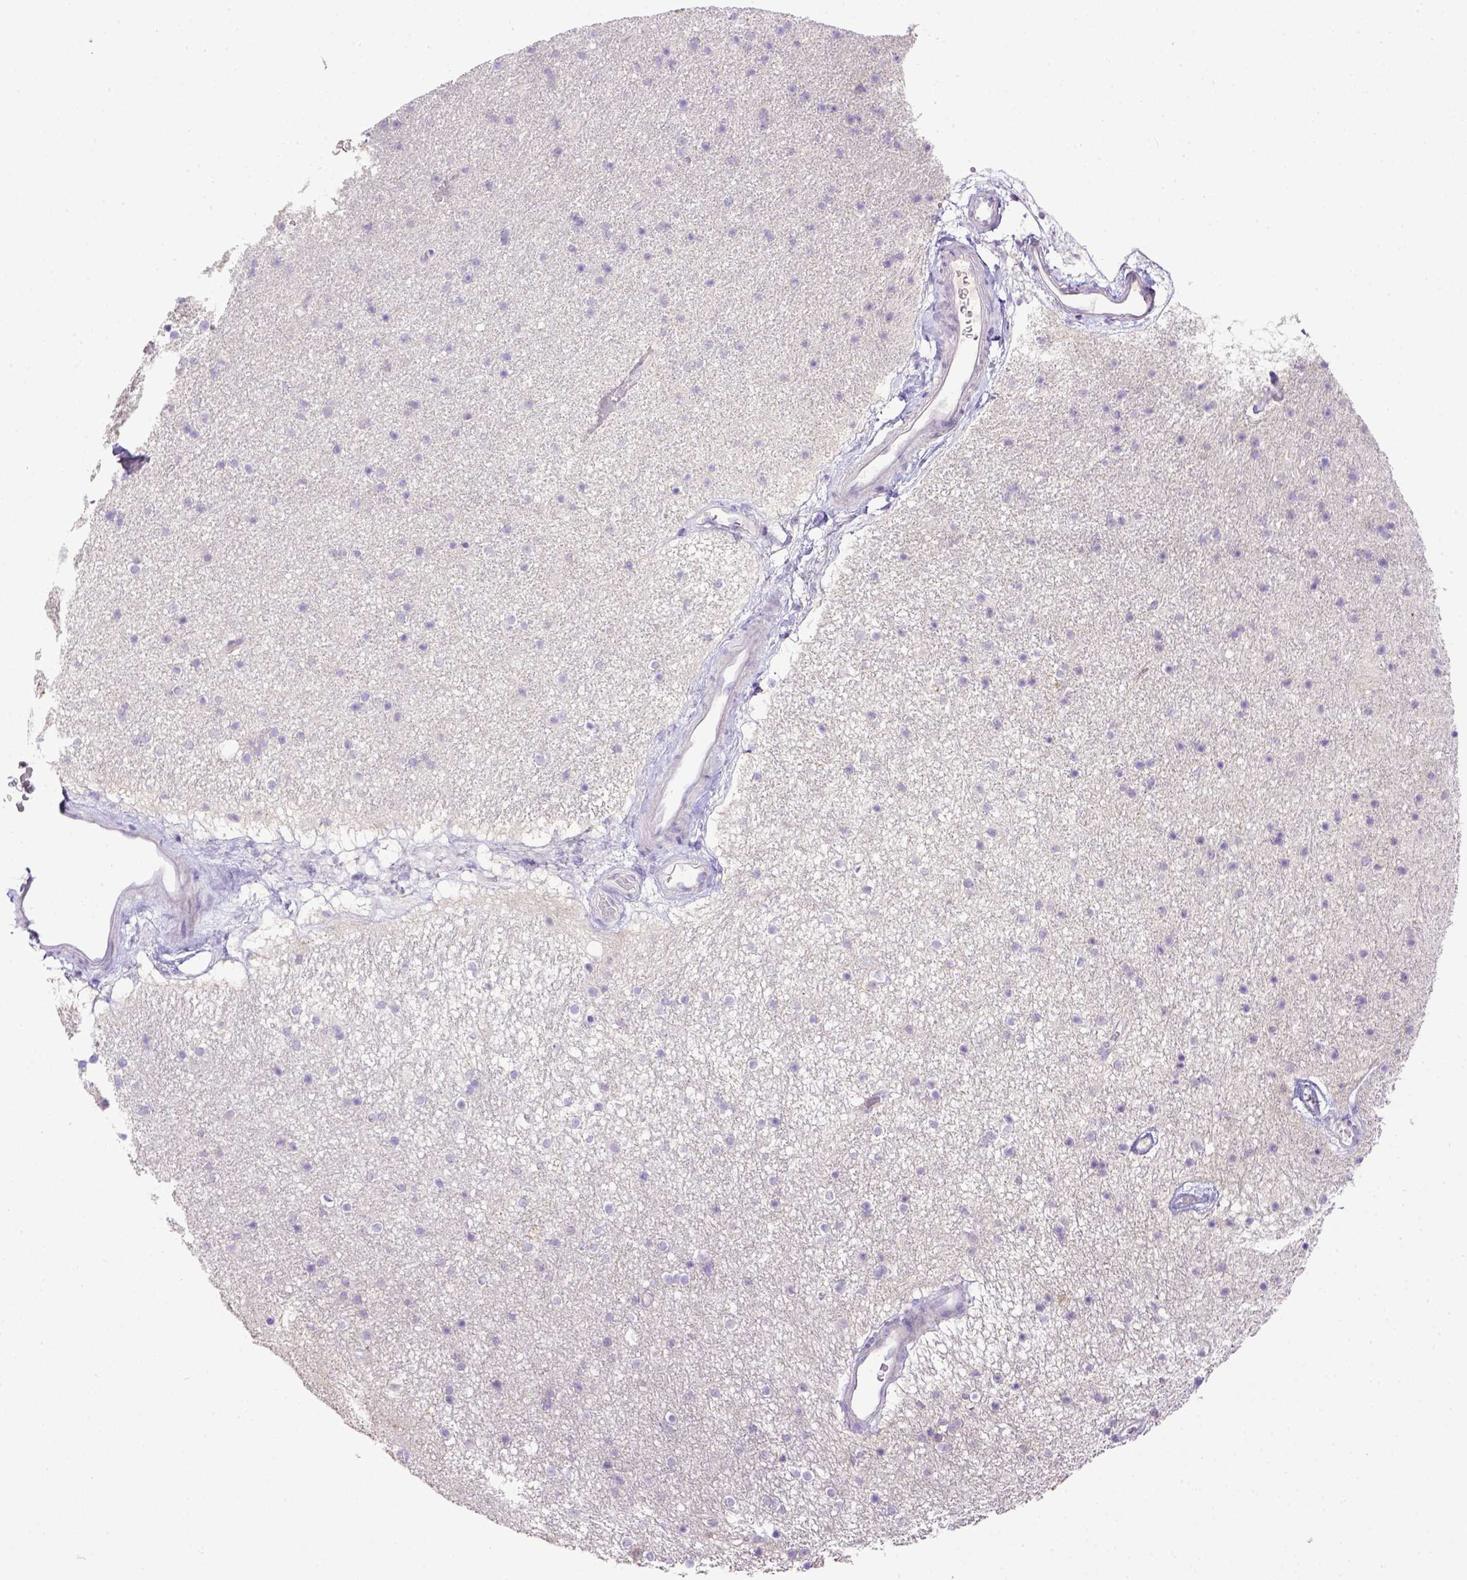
{"staining": {"intensity": "negative", "quantity": "none", "location": "none"}, "tissue": "caudate", "cell_type": "Glial cells", "image_type": "normal", "snomed": [{"axis": "morphology", "description": "Normal tissue, NOS"}, {"axis": "topography", "description": "Lateral ventricle wall"}], "caption": "Human caudate stained for a protein using immunohistochemistry demonstrates no positivity in glial cells.", "gene": "KIT", "patient": {"sex": "female", "age": 71}}